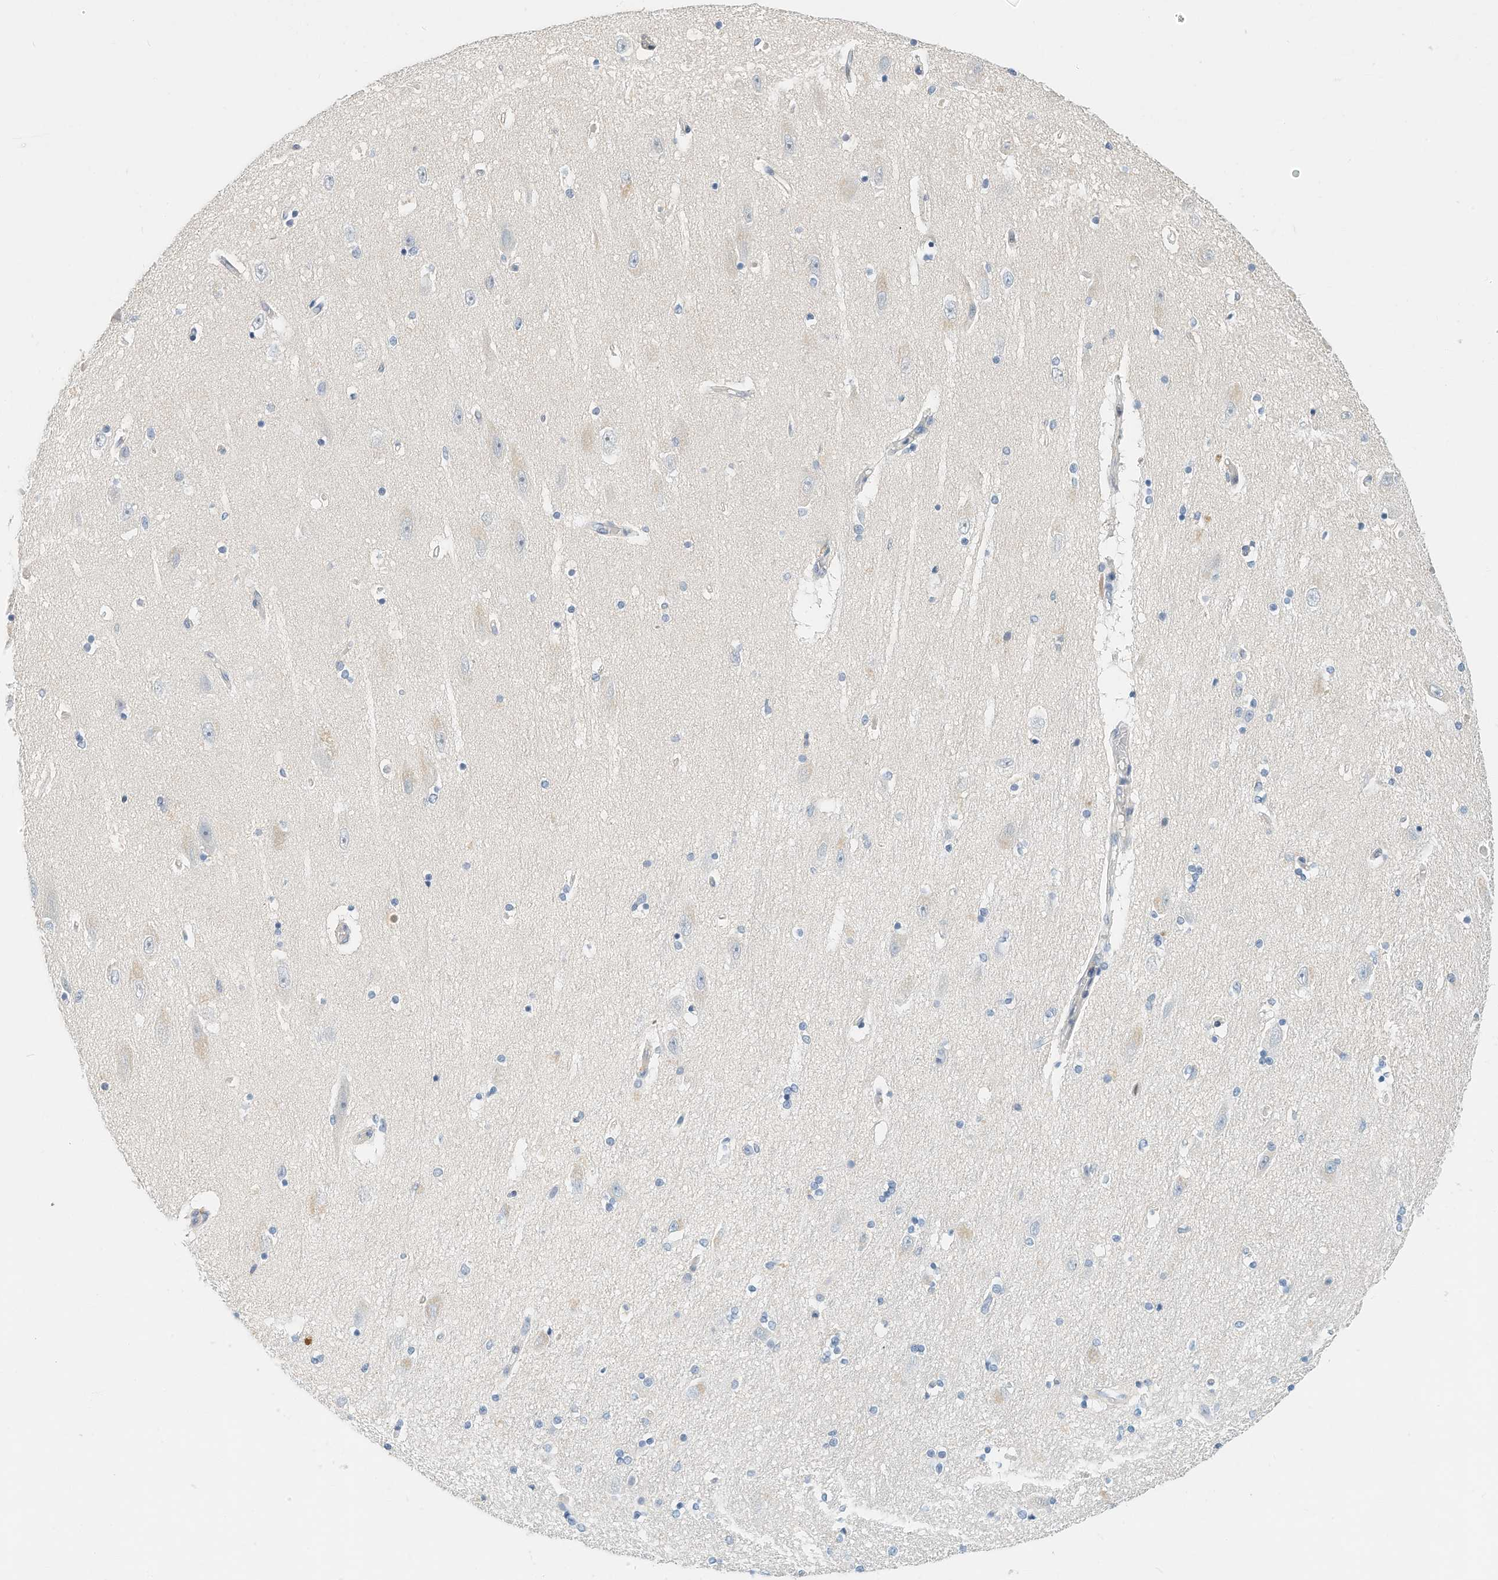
{"staining": {"intensity": "negative", "quantity": "none", "location": "none"}, "tissue": "hippocampus", "cell_type": "Glial cells", "image_type": "normal", "snomed": [{"axis": "morphology", "description": "Normal tissue, NOS"}, {"axis": "topography", "description": "Hippocampus"}], "caption": "DAB immunohistochemical staining of normal human hippocampus demonstrates no significant positivity in glial cells. (Stains: DAB immunohistochemistry (IHC) with hematoxylin counter stain, Microscopy: brightfield microscopy at high magnification).", "gene": "ARHGAP28", "patient": {"sex": "female", "age": 54}}